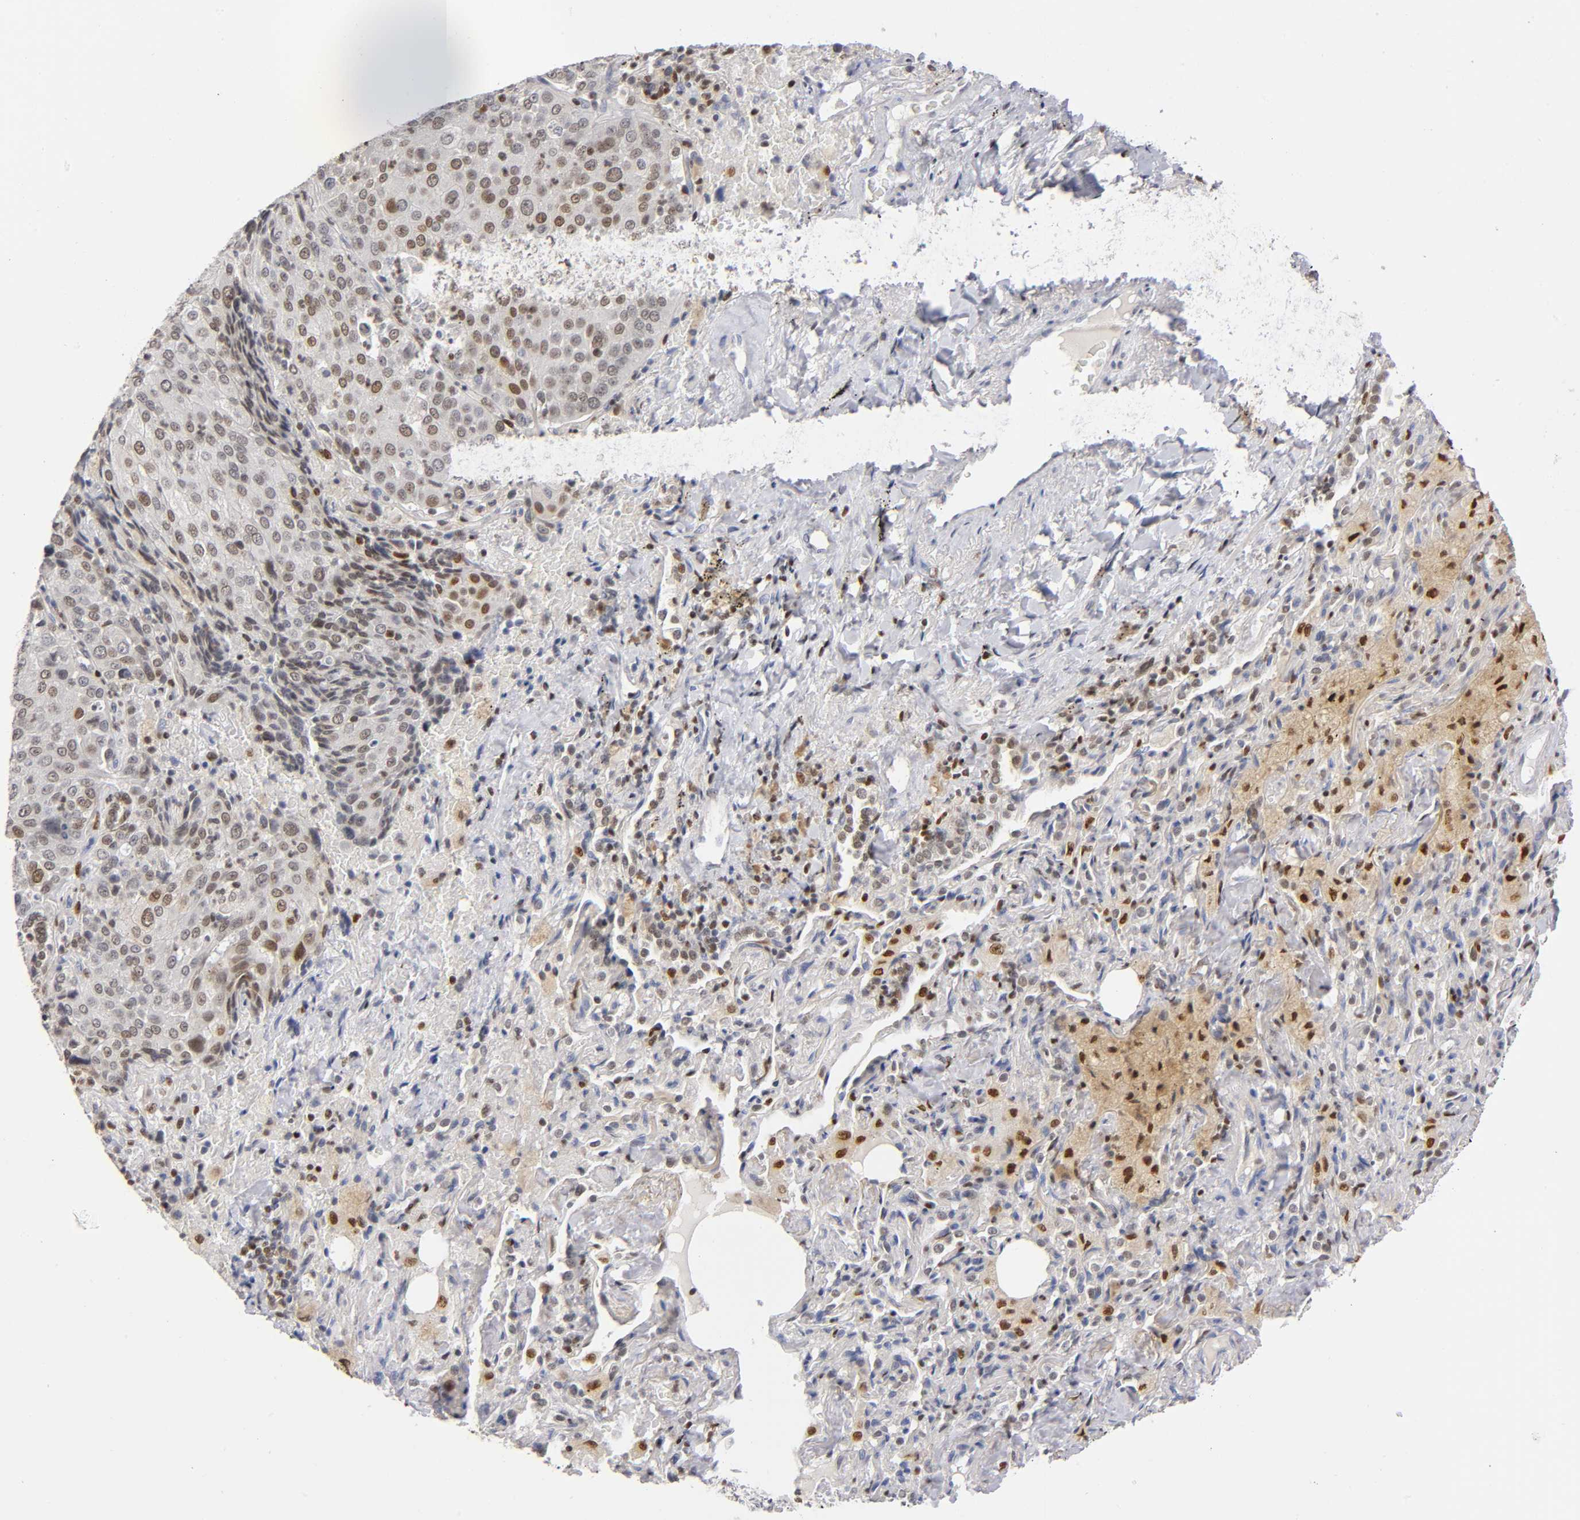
{"staining": {"intensity": "moderate", "quantity": ">75%", "location": "nuclear"}, "tissue": "lung cancer", "cell_type": "Tumor cells", "image_type": "cancer", "snomed": [{"axis": "morphology", "description": "Squamous cell carcinoma, NOS"}, {"axis": "topography", "description": "Lung"}], "caption": "IHC (DAB (3,3'-diaminobenzidine)) staining of human lung squamous cell carcinoma shows moderate nuclear protein staining in approximately >75% of tumor cells.", "gene": "RUNX1", "patient": {"sex": "male", "age": 54}}